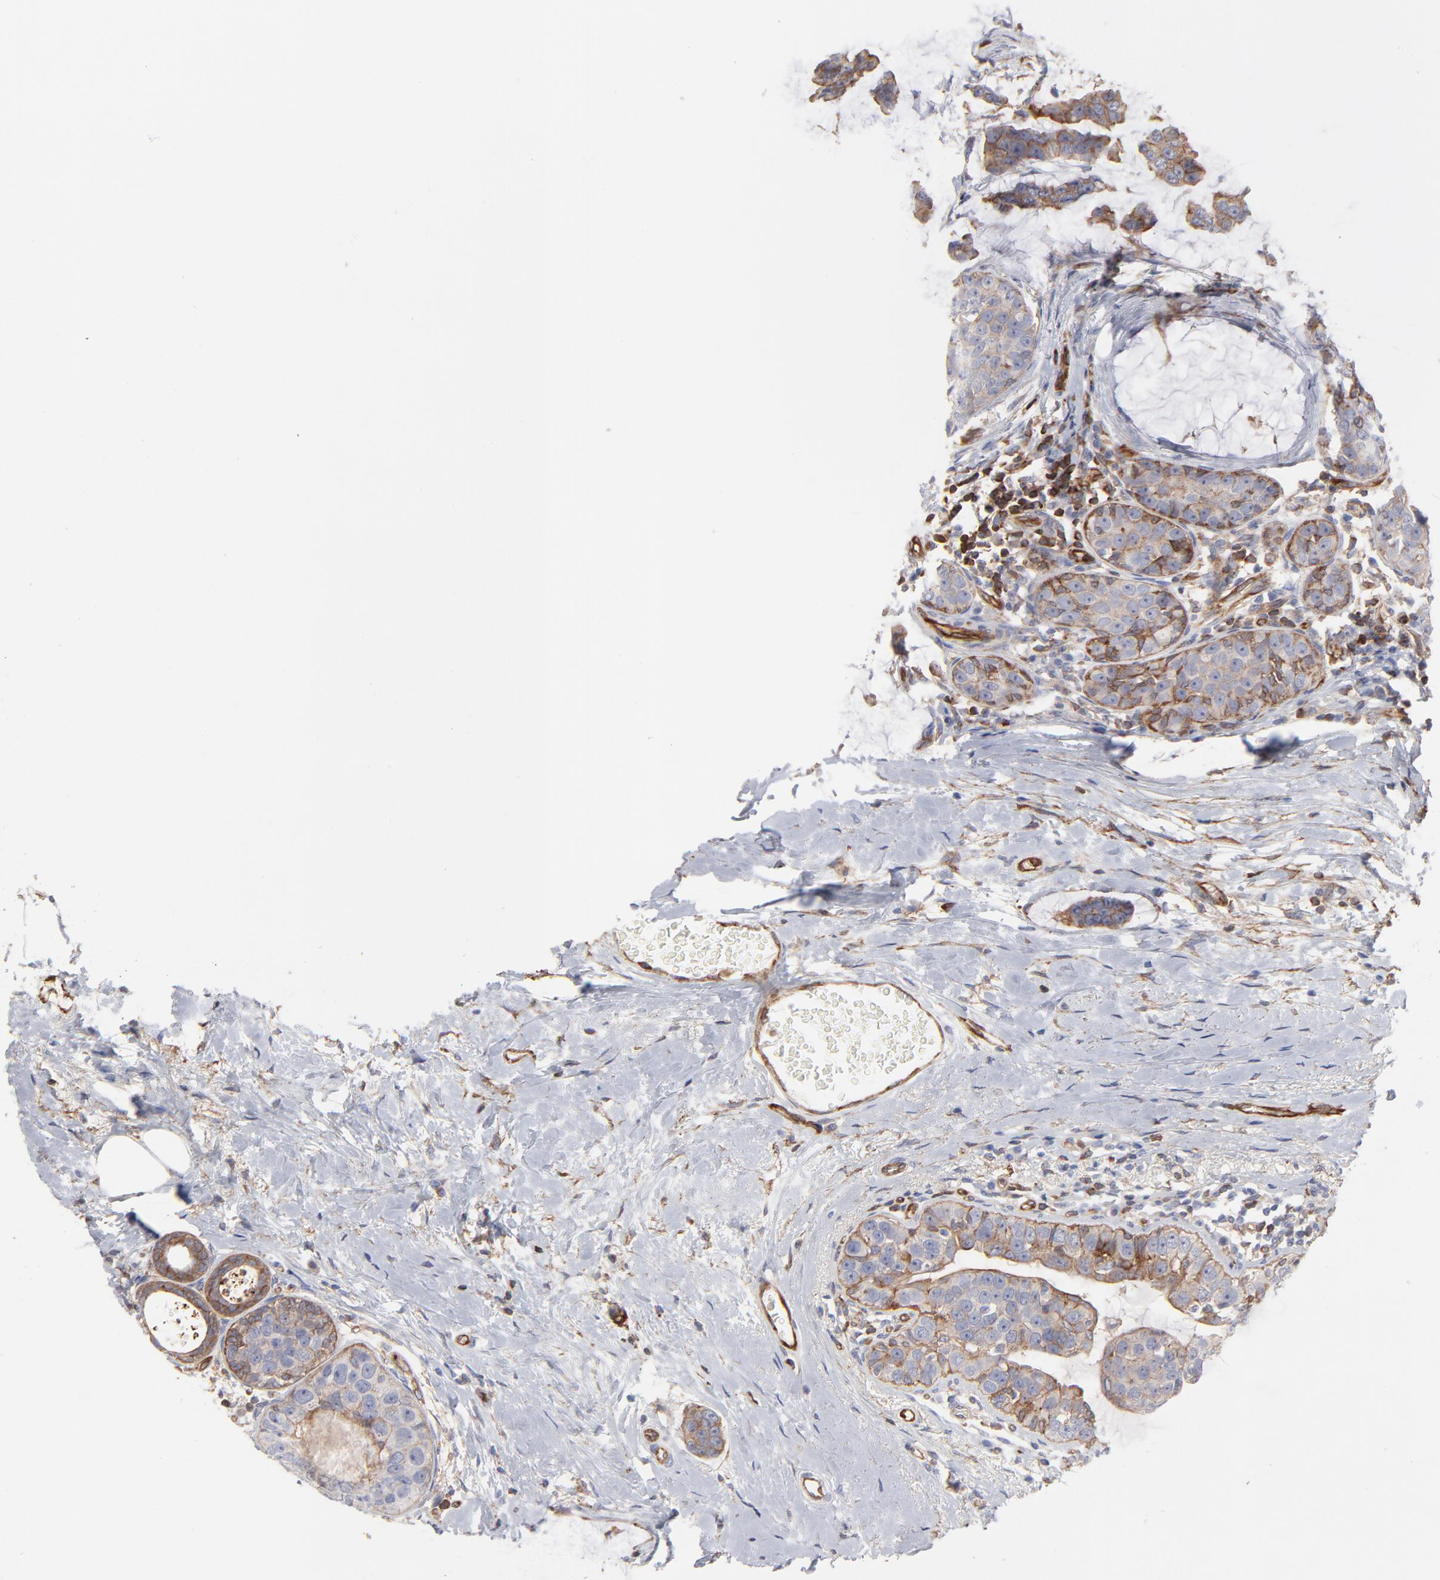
{"staining": {"intensity": "strong", "quantity": ">75%", "location": "cytoplasmic/membranous"}, "tissue": "breast cancer", "cell_type": "Tumor cells", "image_type": "cancer", "snomed": [{"axis": "morphology", "description": "Normal tissue, NOS"}, {"axis": "morphology", "description": "Duct carcinoma"}, {"axis": "topography", "description": "Breast"}], "caption": "Strong cytoplasmic/membranous staining for a protein is seen in approximately >75% of tumor cells of breast cancer (infiltrating ductal carcinoma) using IHC.", "gene": "PXN", "patient": {"sex": "female", "age": 50}}